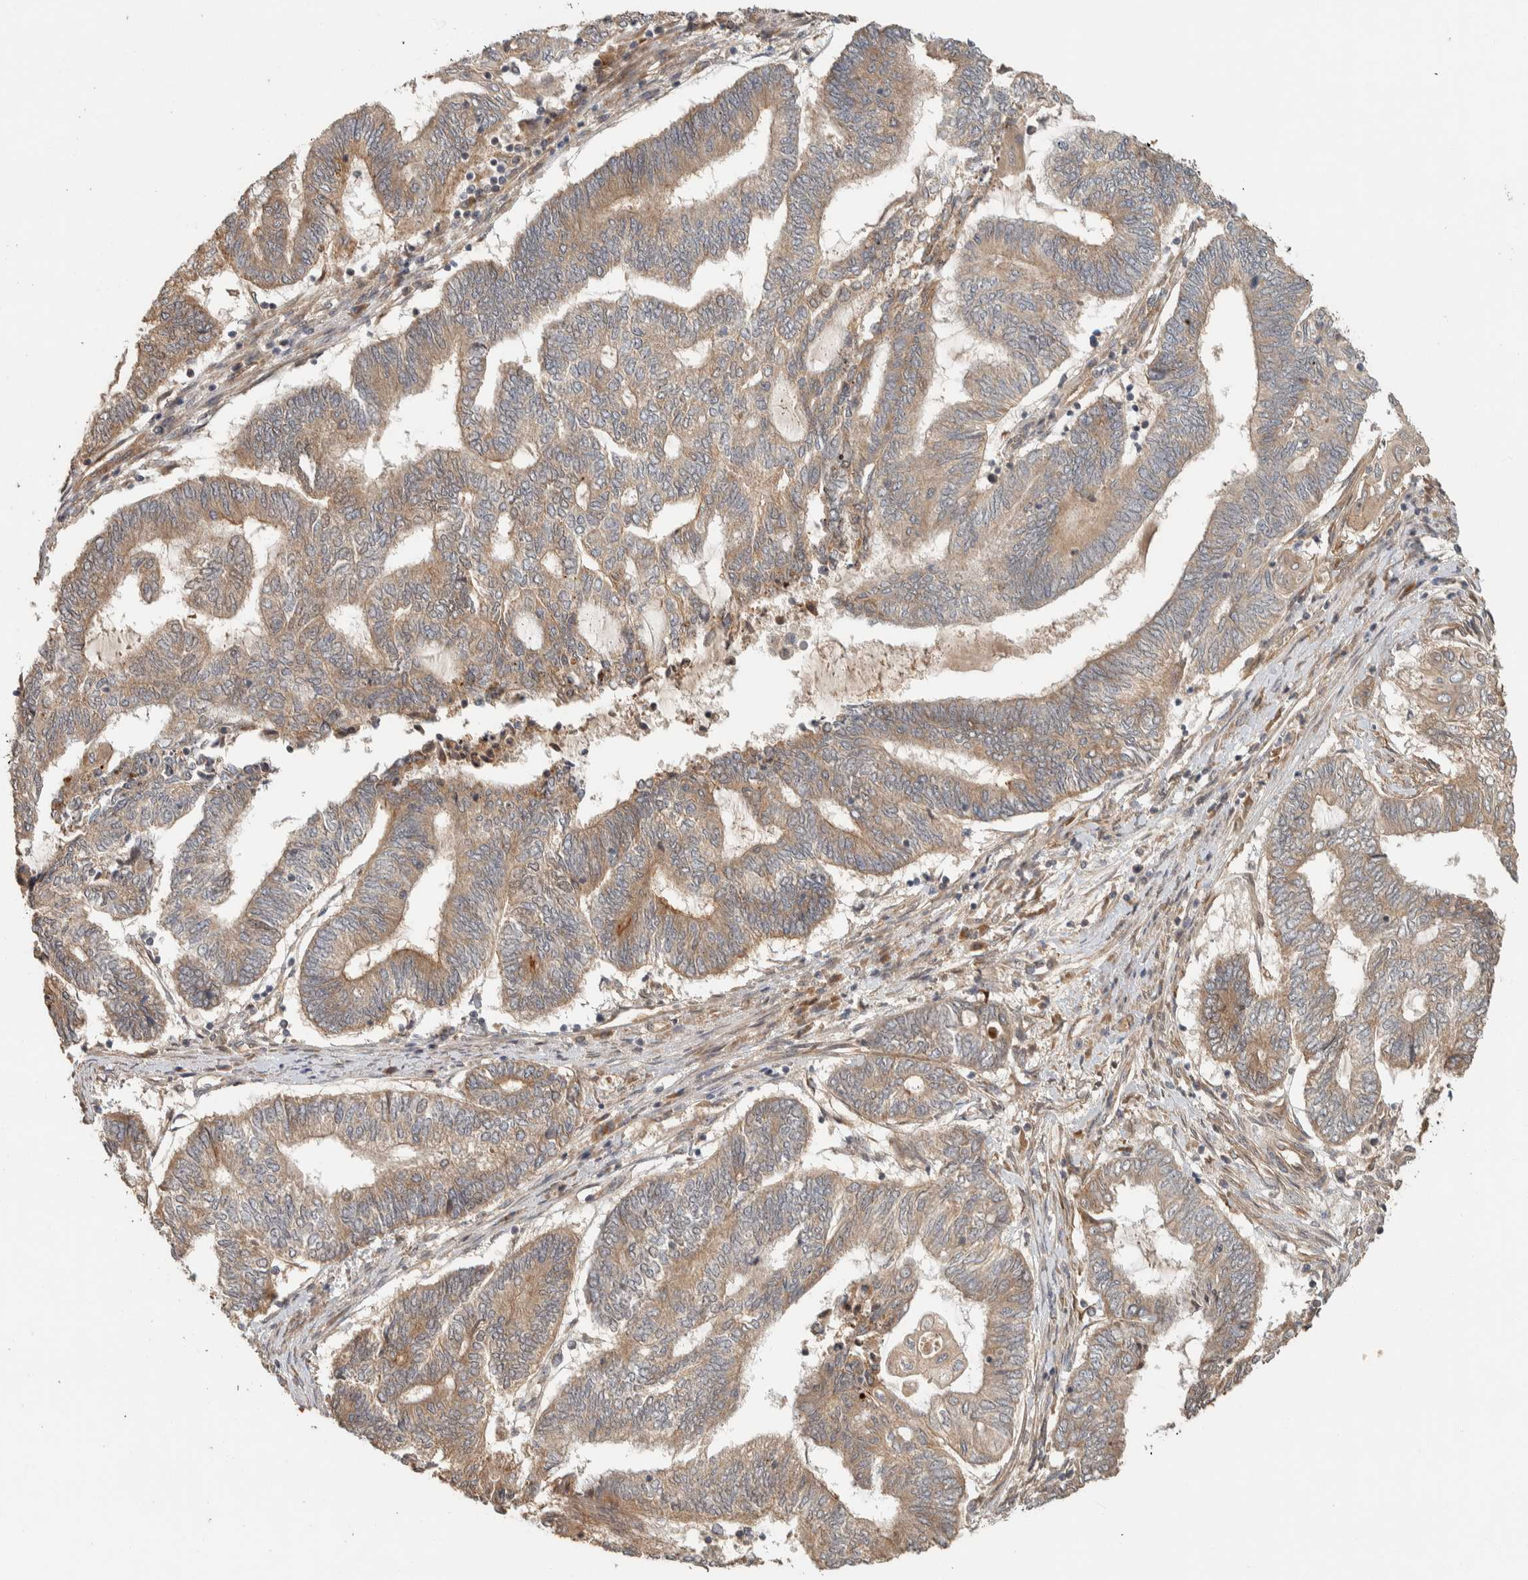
{"staining": {"intensity": "moderate", "quantity": ">75%", "location": "cytoplasmic/membranous"}, "tissue": "endometrial cancer", "cell_type": "Tumor cells", "image_type": "cancer", "snomed": [{"axis": "morphology", "description": "Adenocarcinoma, NOS"}, {"axis": "topography", "description": "Uterus"}, {"axis": "topography", "description": "Endometrium"}], "caption": "Moderate cytoplasmic/membranous protein staining is identified in about >75% of tumor cells in endometrial cancer (adenocarcinoma).", "gene": "ZBTB2", "patient": {"sex": "female", "age": 70}}